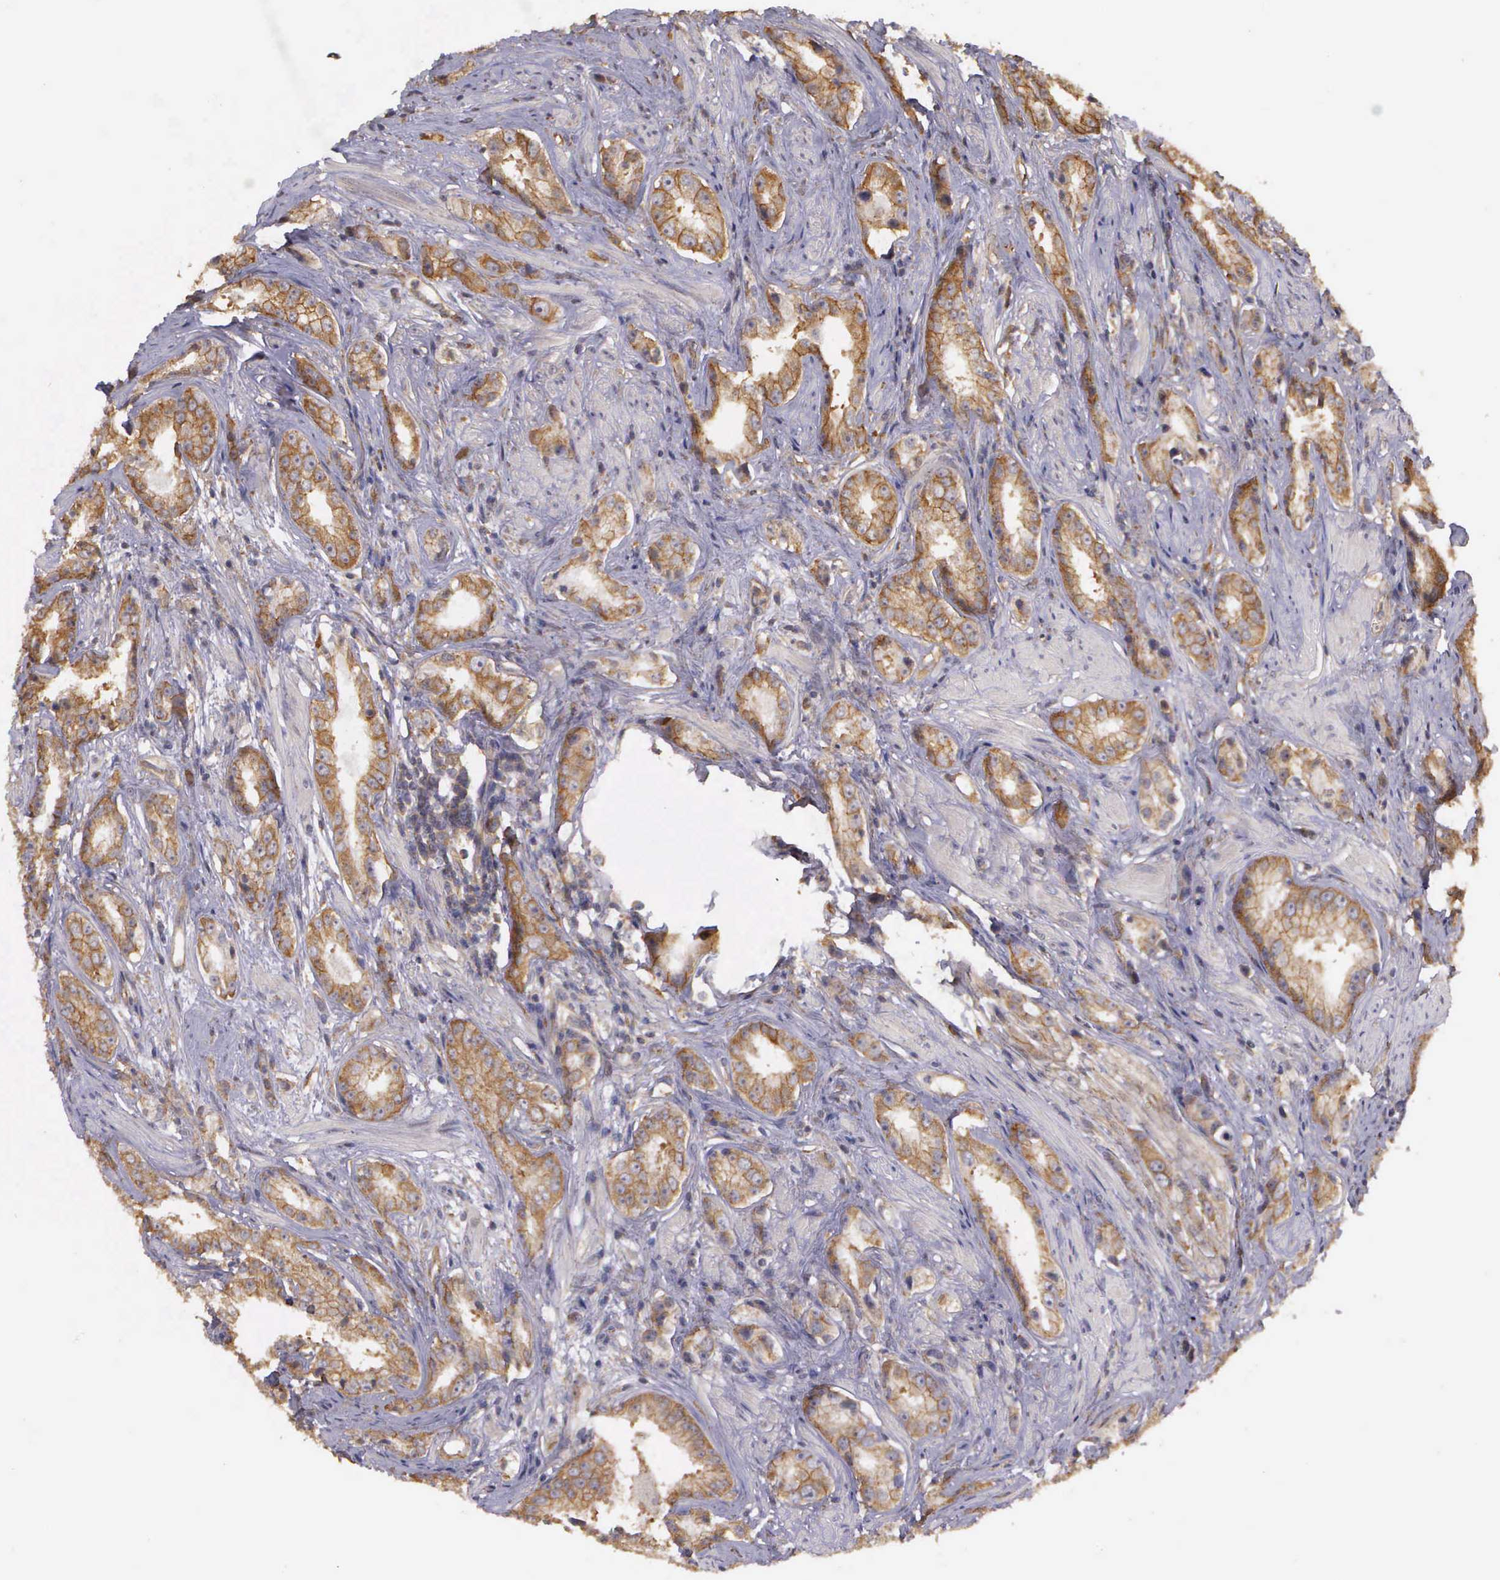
{"staining": {"intensity": "moderate", "quantity": ">75%", "location": "cytoplasmic/membranous"}, "tissue": "prostate cancer", "cell_type": "Tumor cells", "image_type": "cancer", "snomed": [{"axis": "morphology", "description": "Adenocarcinoma, Medium grade"}, {"axis": "topography", "description": "Prostate"}], "caption": "Immunohistochemical staining of prostate cancer exhibits moderate cytoplasmic/membranous protein staining in approximately >75% of tumor cells.", "gene": "EIF5", "patient": {"sex": "male", "age": 53}}